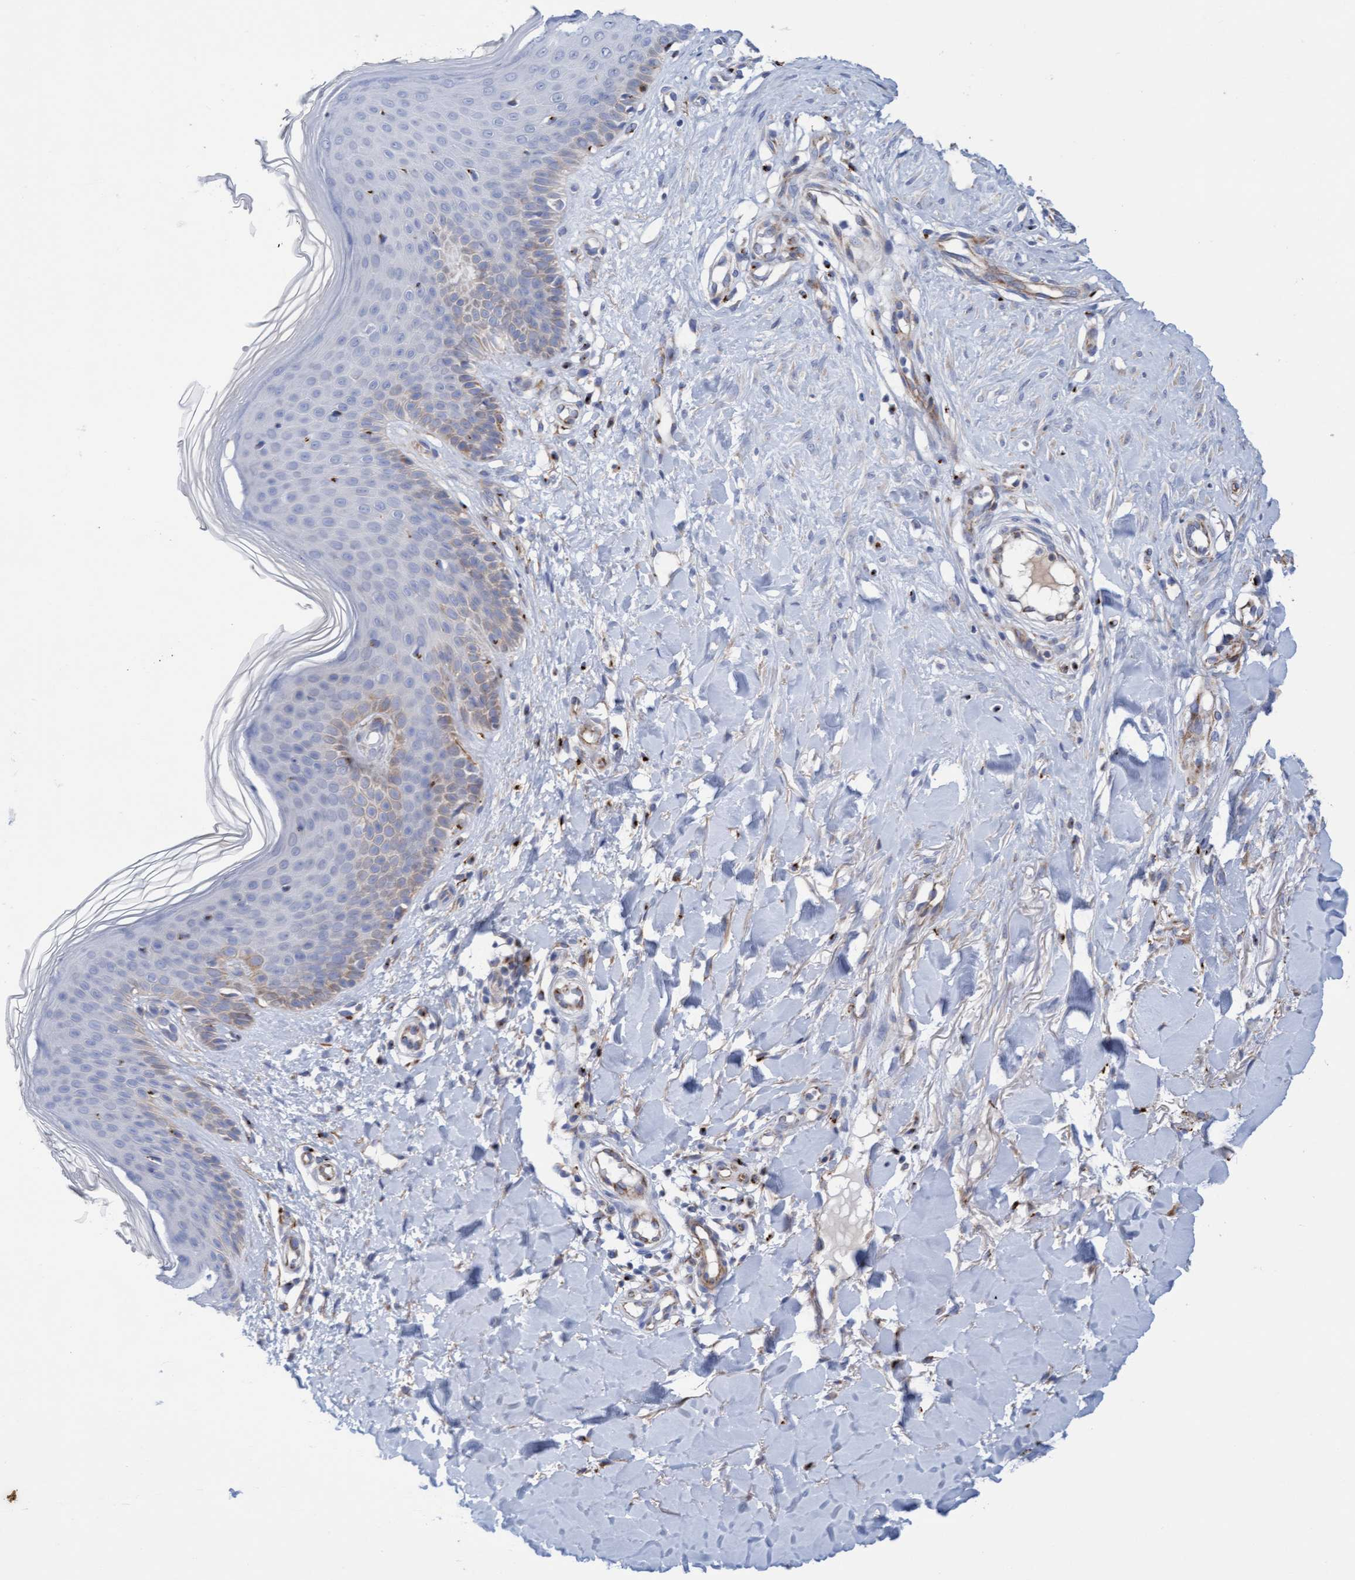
{"staining": {"intensity": "moderate", "quantity": "25%-75%", "location": "cytoplasmic/membranous"}, "tissue": "skin", "cell_type": "Fibroblasts", "image_type": "normal", "snomed": [{"axis": "morphology", "description": "Normal tissue, NOS"}, {"axis": "topography", "description": "Skin"}], "caption": "Protein positivity by immunohistochemistry (IHC) reveals moderate cytoplasmic/membranous staining in about 25%-75% of fibroblasts in normal skin. The protein of interest is shown in brown color, while the nuclei are stained blue.", "gene": "GGTA1", "patient": {"sex": "male", "age": 41}}